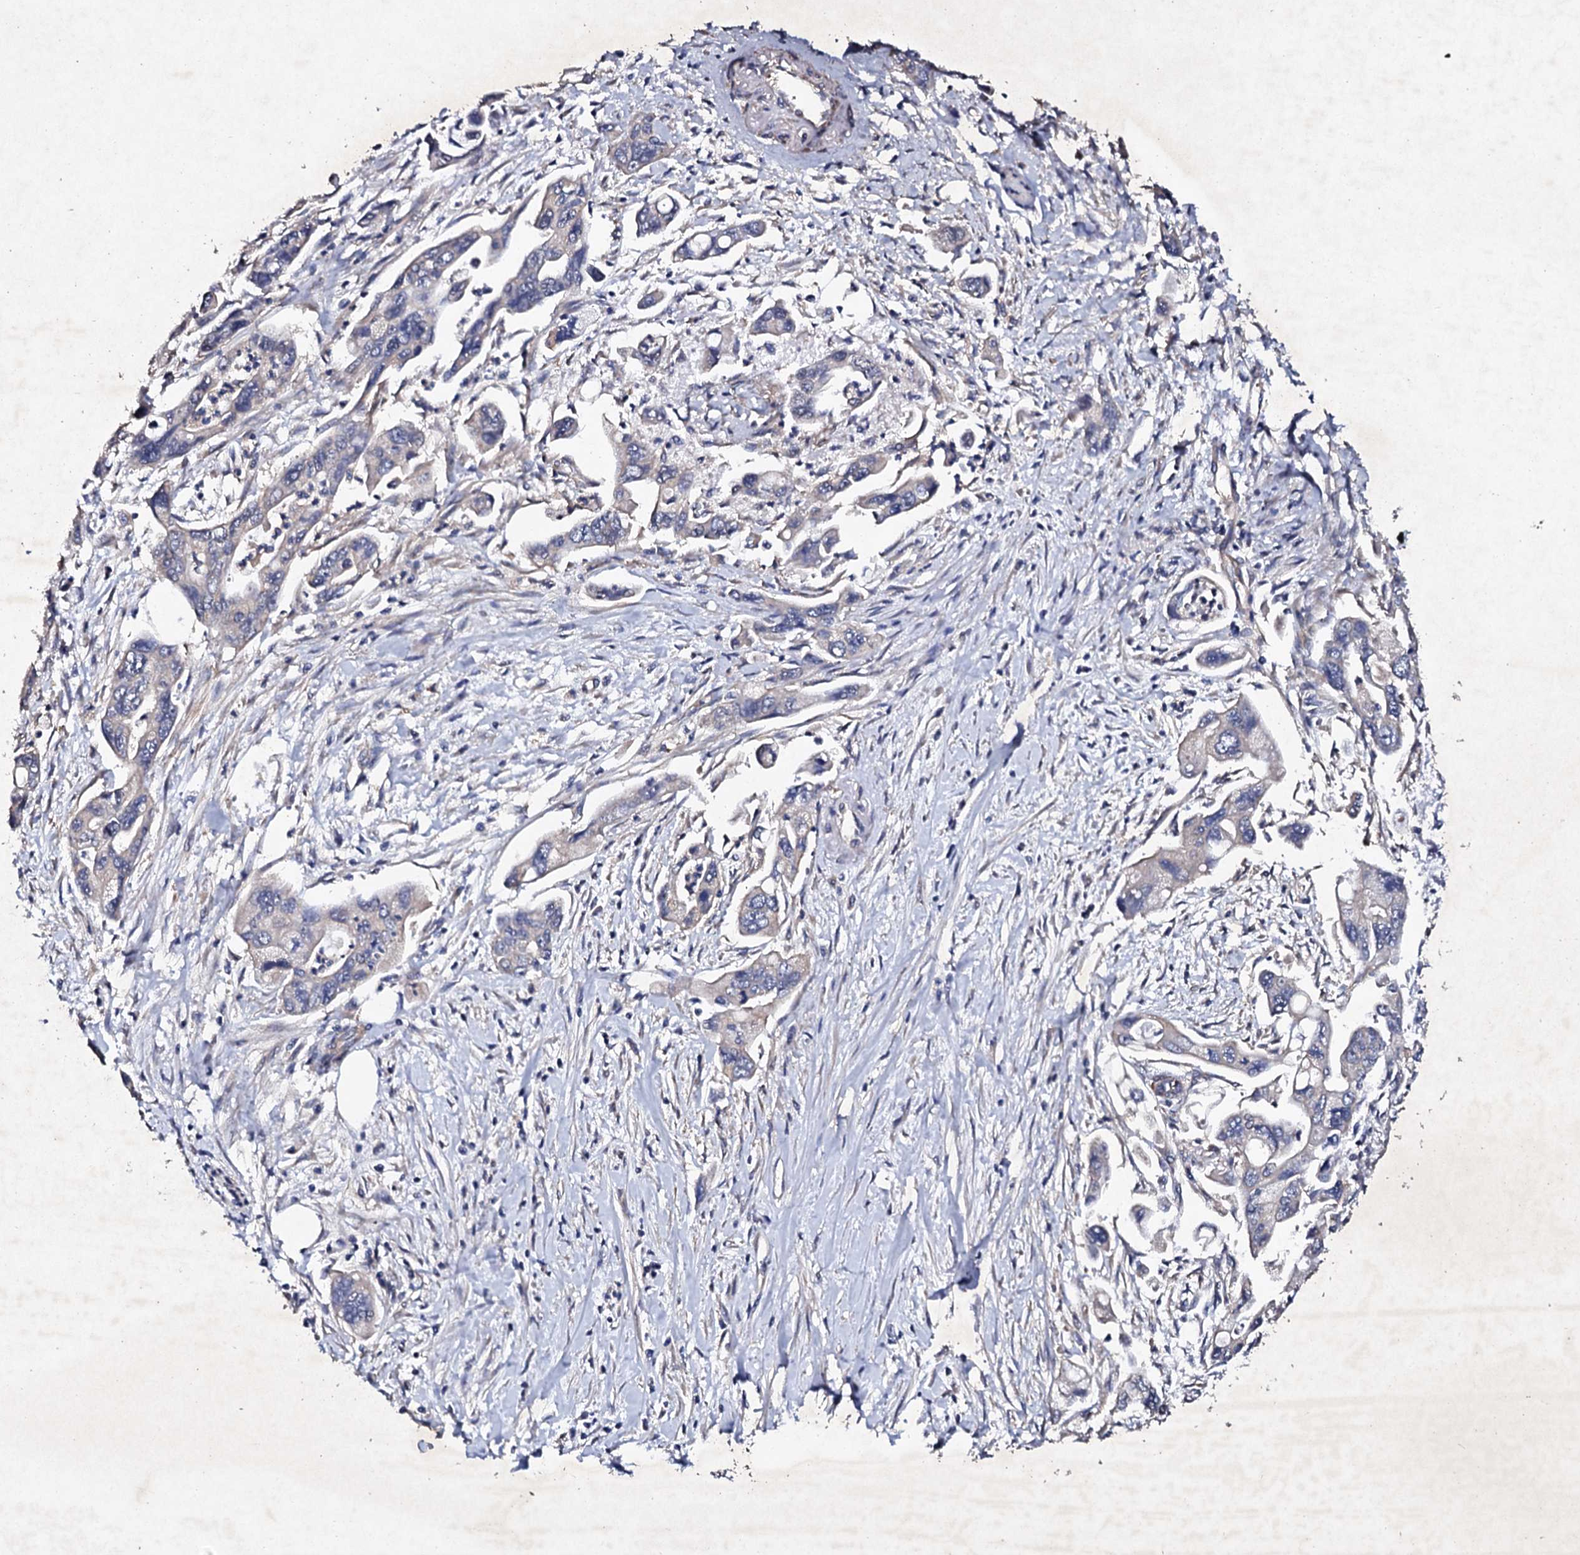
{"staining": {"intensity": "negative", "quantity": "none", "location": "none"}, "tissue": "pancreatic cancer", "cell_type": "Tumor cells", "image_type": "cancer", "snomed": [{"axis": "morphology", "description": "Adenocarcinoma, NOS"}, {"axis": "topography", "description": "Pancreas"}], "caption": "A histopathology image of human pancreatic cancer (adenocarcinoma) is negative for staining in tumor cells. (Brightfield microscopy of DAB (3,3'-diaminobenzidine) IHC at high magnification).", "gene": "MOCOS", "patient": {"sex": "male", "age": 70}}